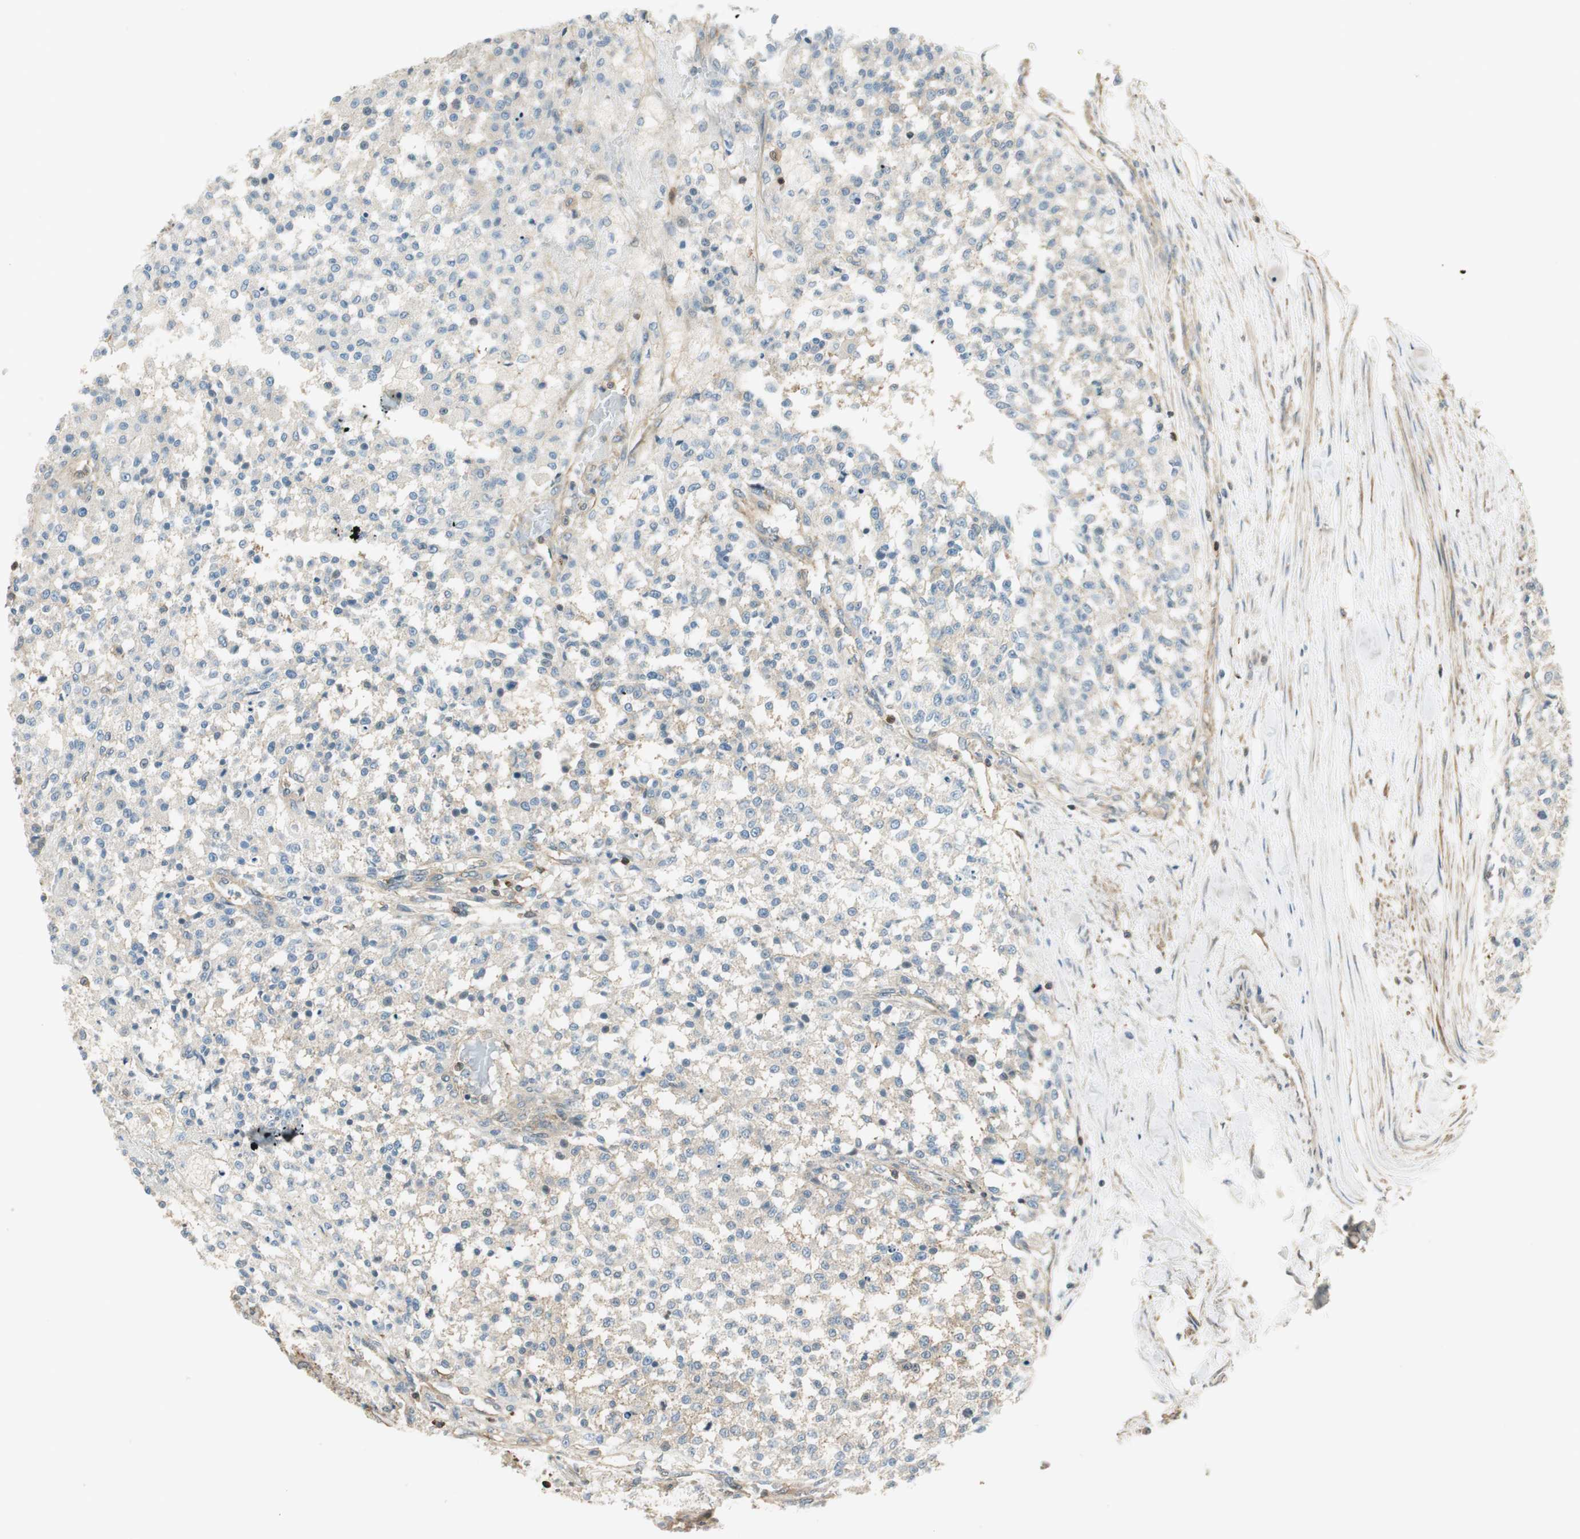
{"staining": {"intensity": "weak", "quantity": "25%-75%", "location": "cytoplasmic/membranous"}, "tissue": "testis cancer", "cell_type": "Tumor cells", "image_type": "cancer", "snomed": [{"axis": "morphology", "description": "Seminoma, NOS"}, {"axis": "topography", "description": "Testis"}], "caption": "Brown immunohistochemical staining in human testis seminoma shows weak cytoplasmic/membranous positivity in about 25%-75% of tumor cells.", "gene": "PI4K2B", "patient": {"sex": "male", "age": 59}}